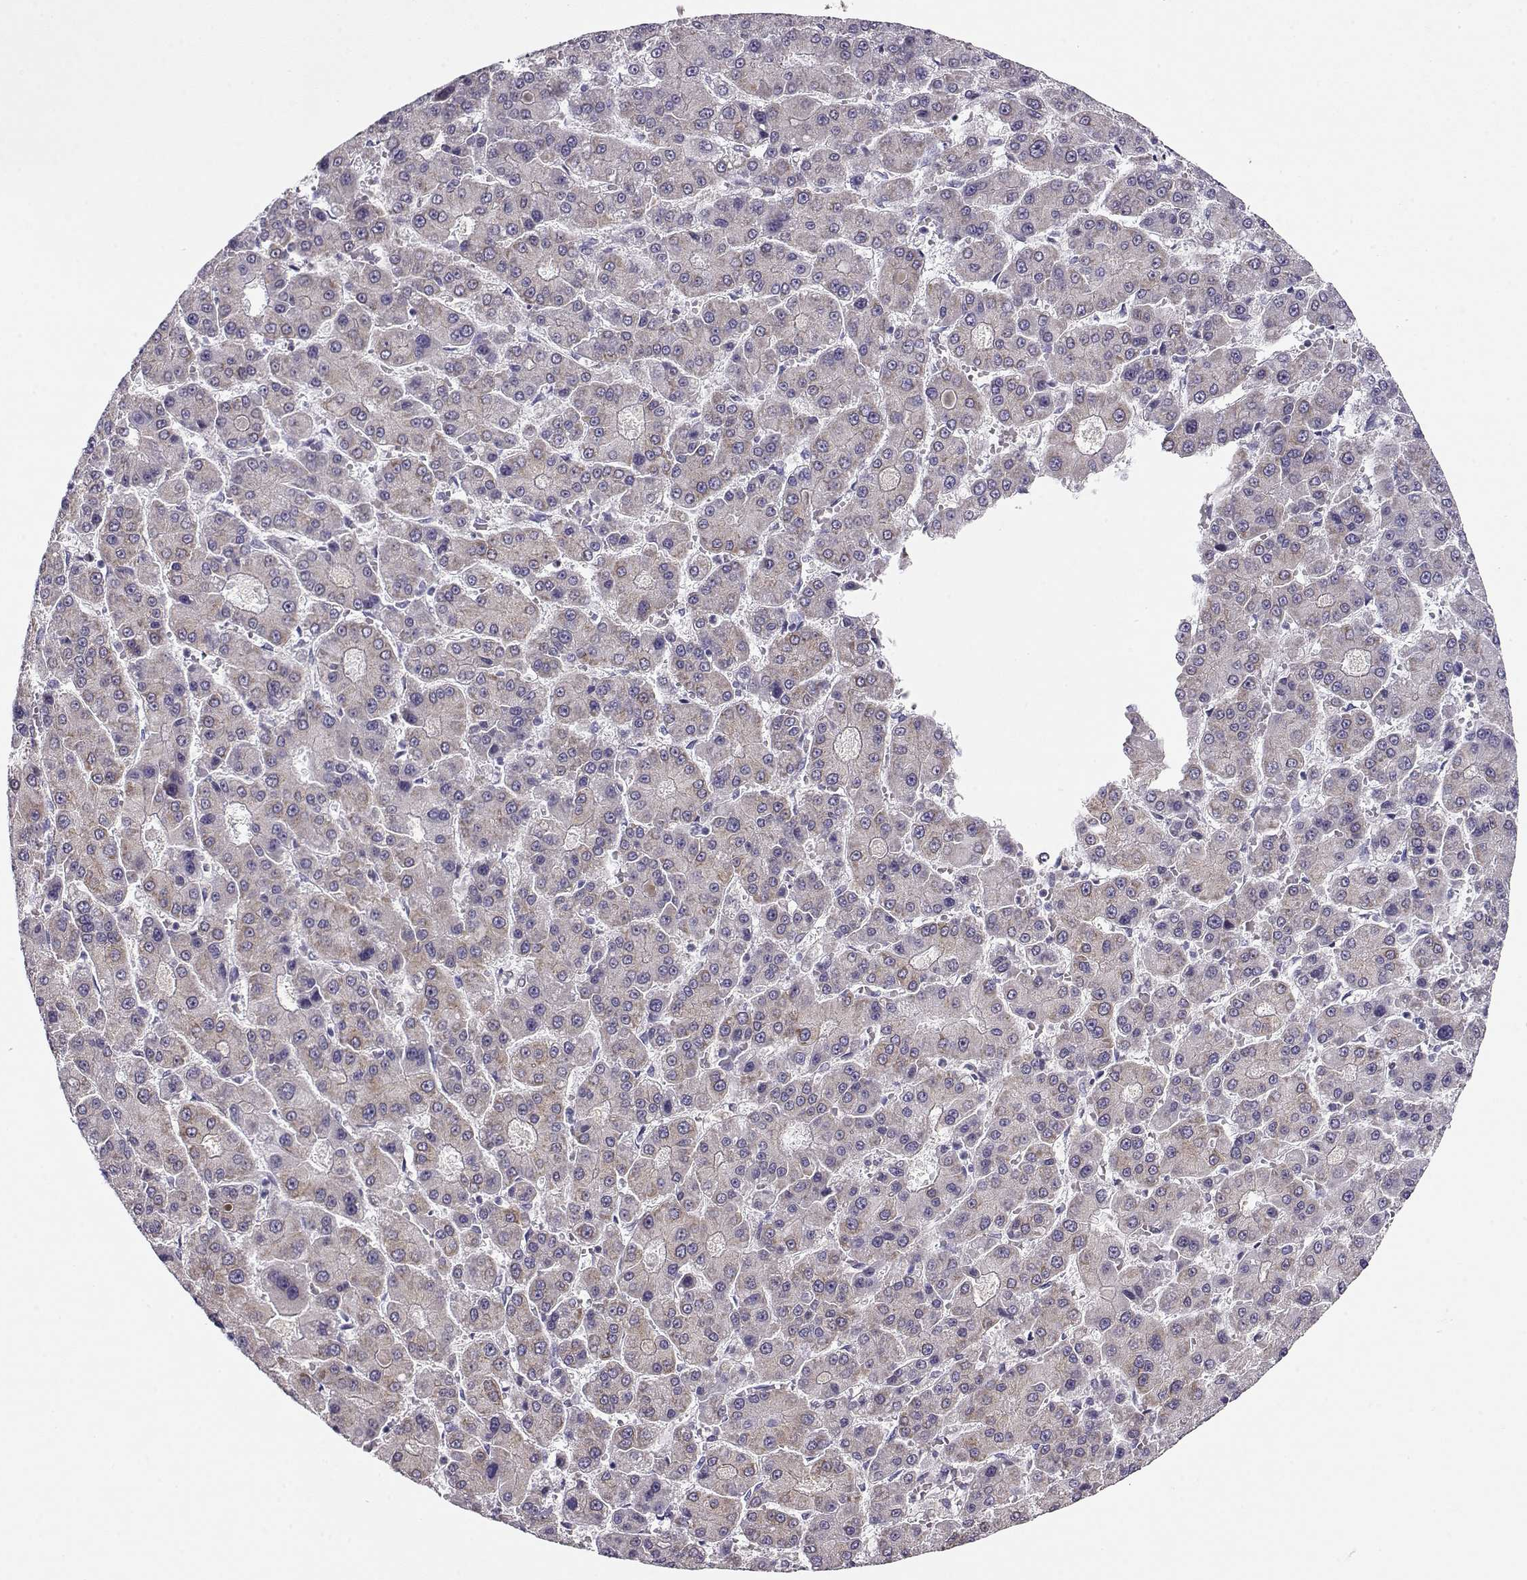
{"staining": {"intensity": "weak", "quantity": ">75%", "location": "cytoplasmic/membranous"}, "tissue": "liver cancer", "cell_type": "Tumor cells", "image_type": "cancer", "snomed": [{"axis": "morphology", "description": "Carcinoma, Hepatocellular, NOS"}, {"axis": "topography", "description": "Liver"}], "caption": "Immunohistochemical staining of human liver cancer (hepatocellular carcinoma) demonstrates weak cytoplasmic/membranous protein staining in about >75% of tumor cells.", "gene": "CRX", "patient": {"sex": "male", "age": 70}}